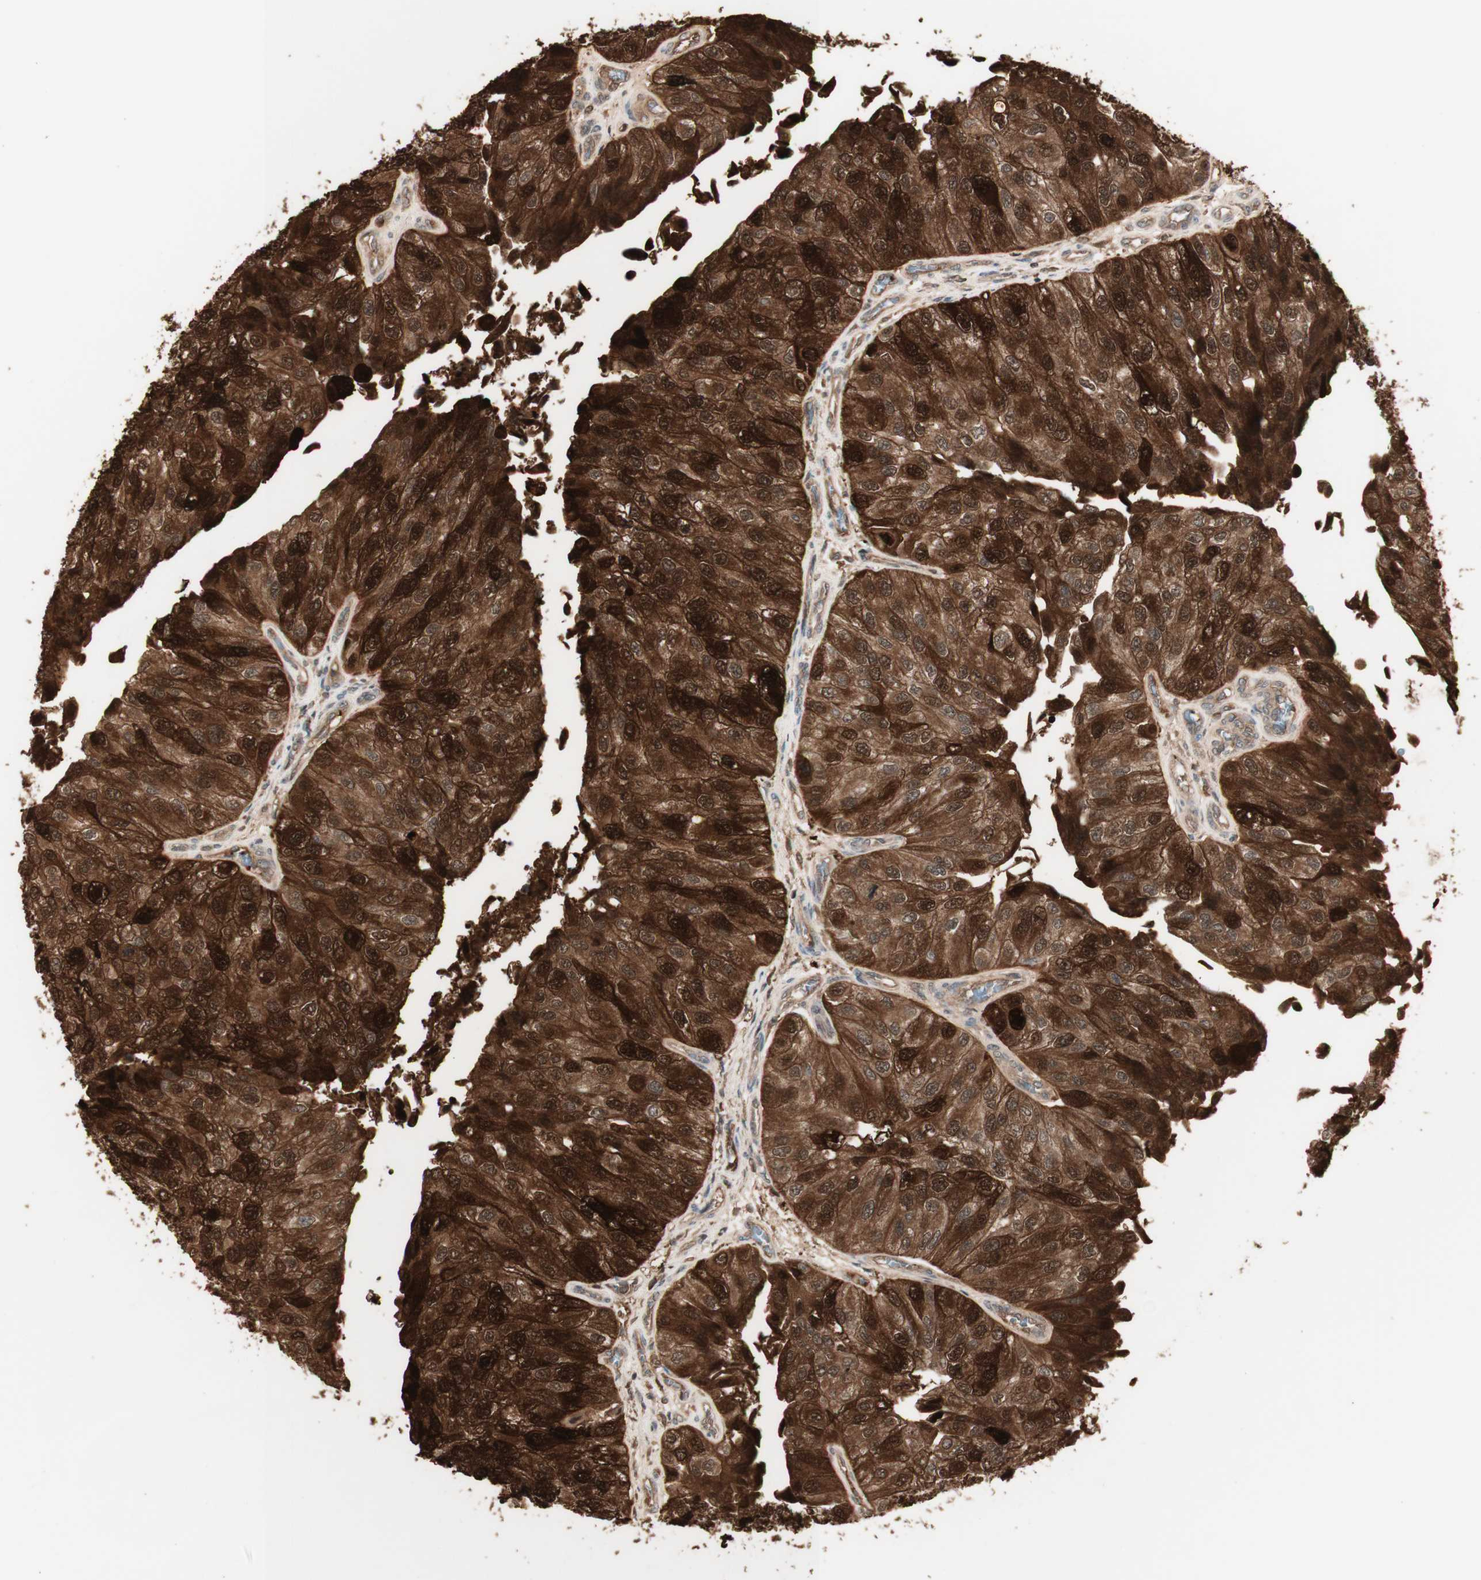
{"staining": {"intensity": "strong", "quantity": ">75%", "location": "cytoplasmic/membranous,nuclear"}, "tissue": "urothelial cancer", "cell_type": "Tumor cells", "image_type": "cancer", "snomed": [{"axis": "morphology", "description": "Urothelial carcinoma, High grade"}, {"axis": "topography", "description": "Kidney"}, {"axis": "topography", "description": "Urinary bladder"}], "caption": "Urothelial carcinoma (high-grade) tissue shows strong cytoplasmic/membranous and nuclear positivity in approximately >75% of tumor cells, visualized by immunohistochemistry.", "gene": "YWHAB", "patient": {"sex": "male", "age": 77}}